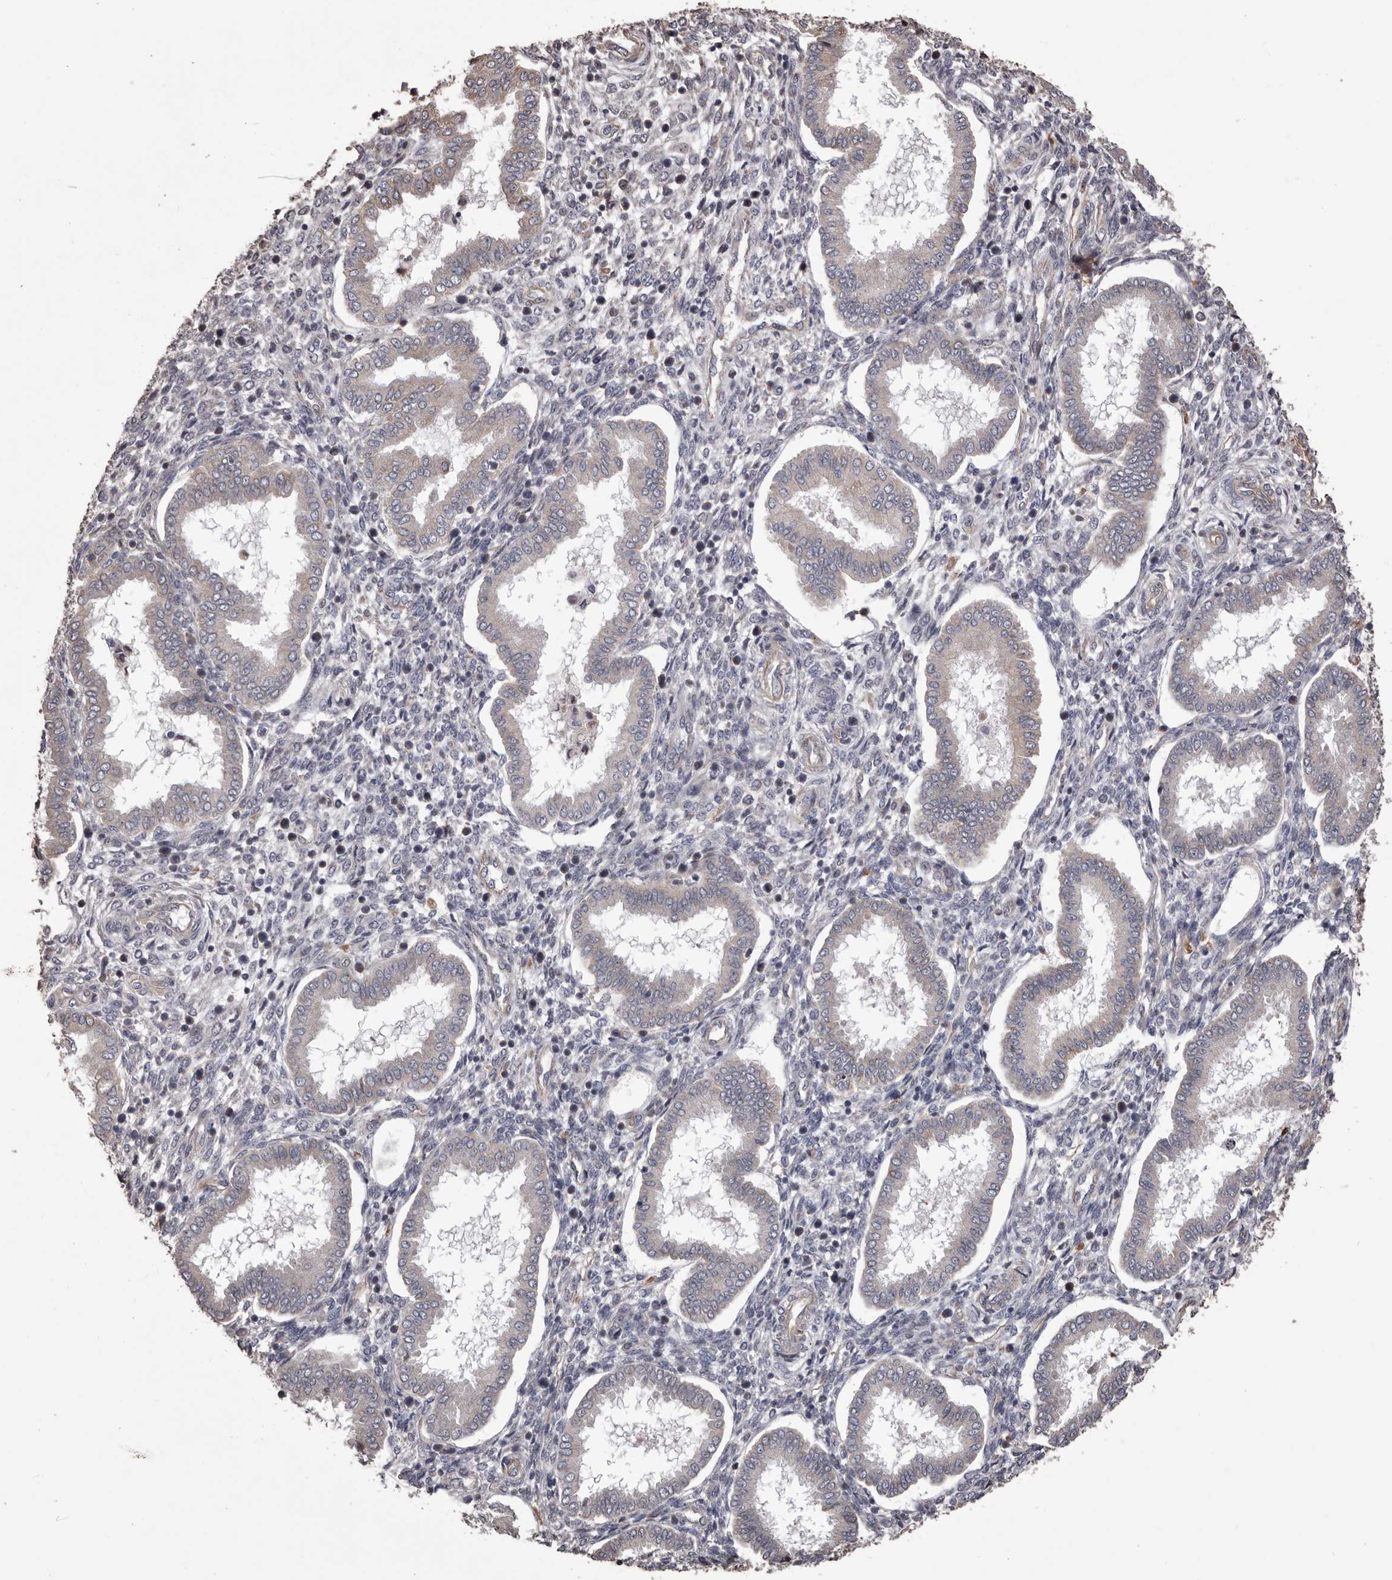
{"staining": {"intensity": "negative", "quantity": "none", "location": "none"}, "tissue": "endometrium", "cell_type": "Cells in endometrial stroma", "image_type": "normal", "snomed": [{"axis": "morphology", "description": "Normal tissue, NOS"}, {"axis": "topography", "description": "Endometrium"}], "caption": "An image of endometrium stained for a protein exhibits no brown staining in cells in endometrial stroma.", "gene": "CEP104", "patient": {"sex": "female", "age": 24}}